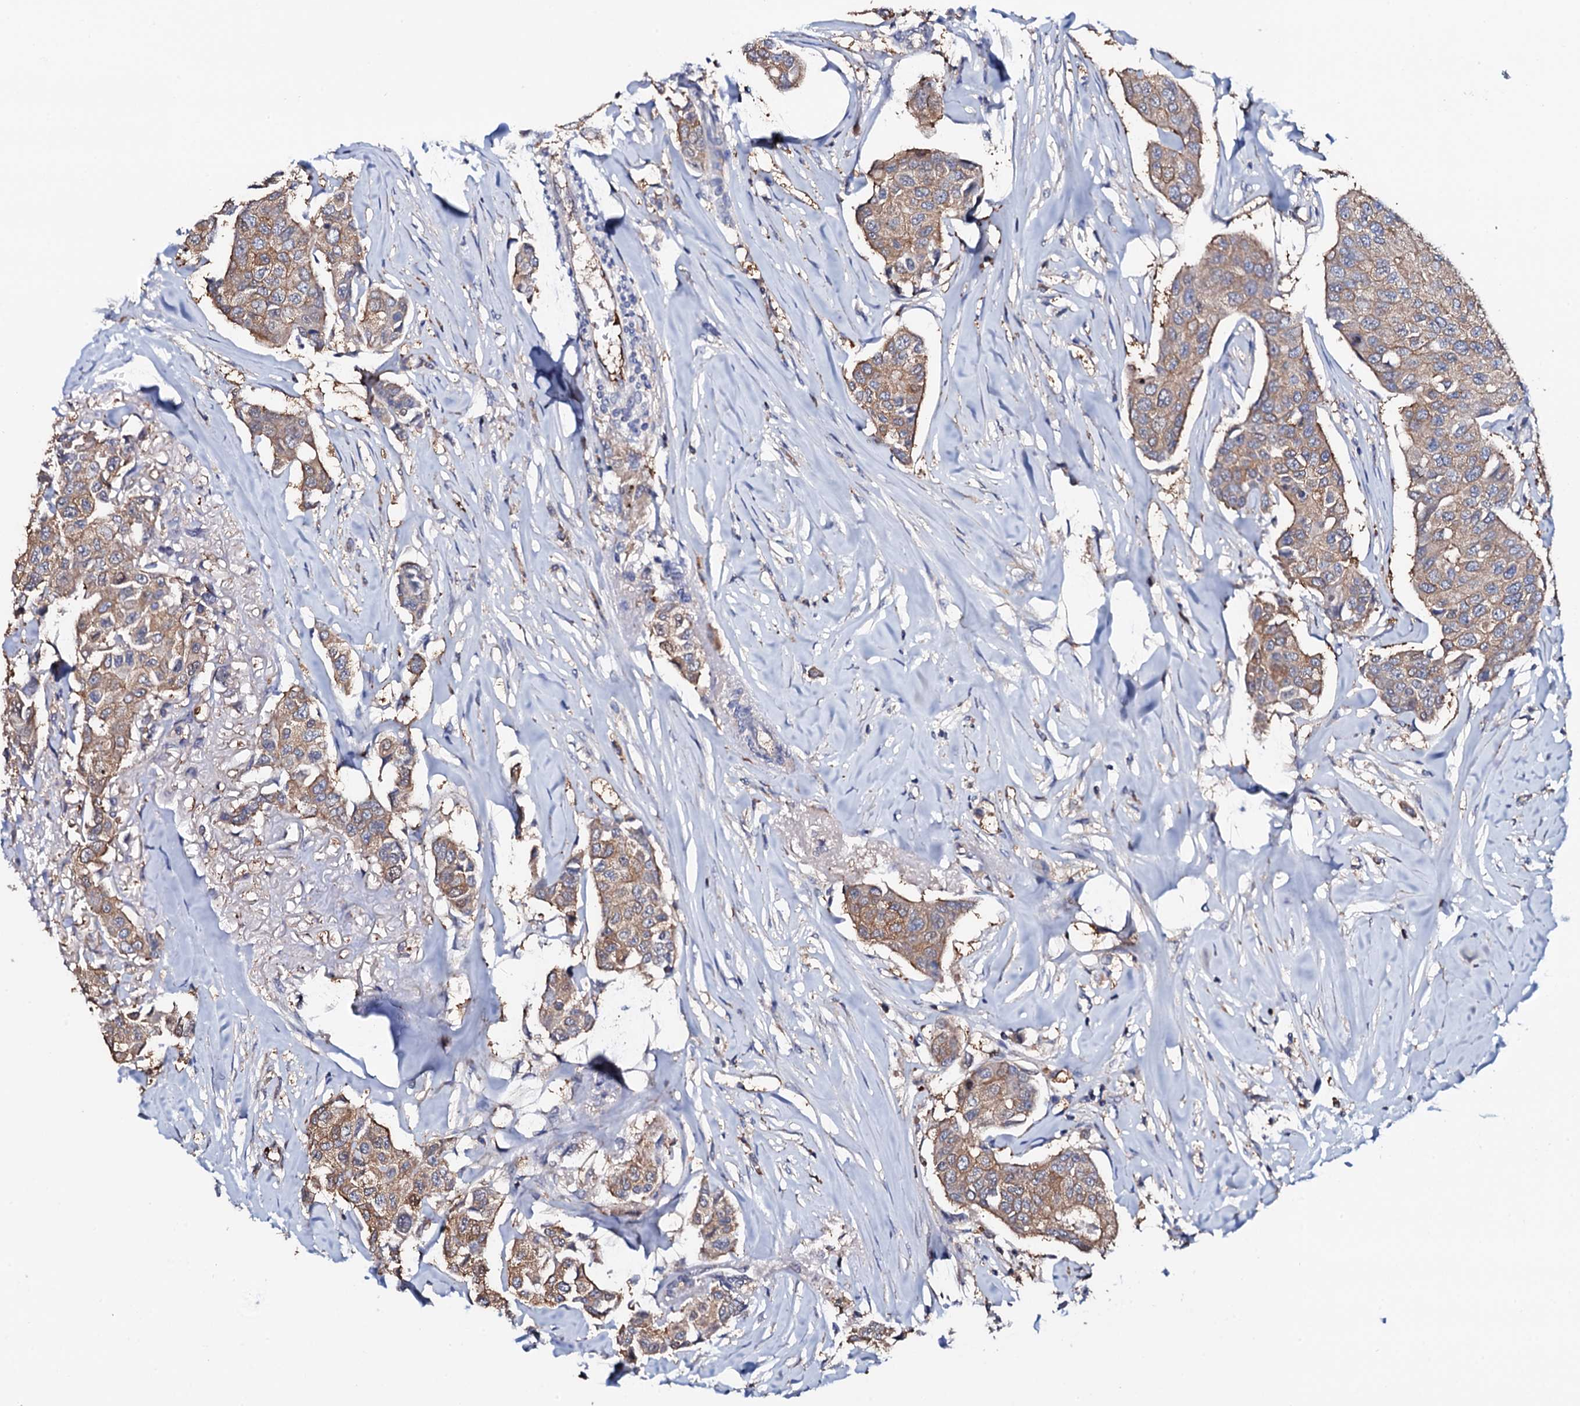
{"staining": {"intensity": "moderate", "quantity": ">75%", "location": "cytoplasmic/membranous"}, "tissue": "breast cancer", "cell_type": "Tumor cells", "image_type": "cancer", "snomed": [{"axis": "morphology", "description": "Duct carcinoma"}, {"axis": "topography", "description": "Breast"}], "caption": "Immunohistochemistry (IHC) of breast invasive ductal carcinoma exhibits medium levels of moderate cytoplasmic/membranous positivity in about >75% of tumor cells.", "gene": "TCAF2", "patient": {"sex": "female", "age": 80}}